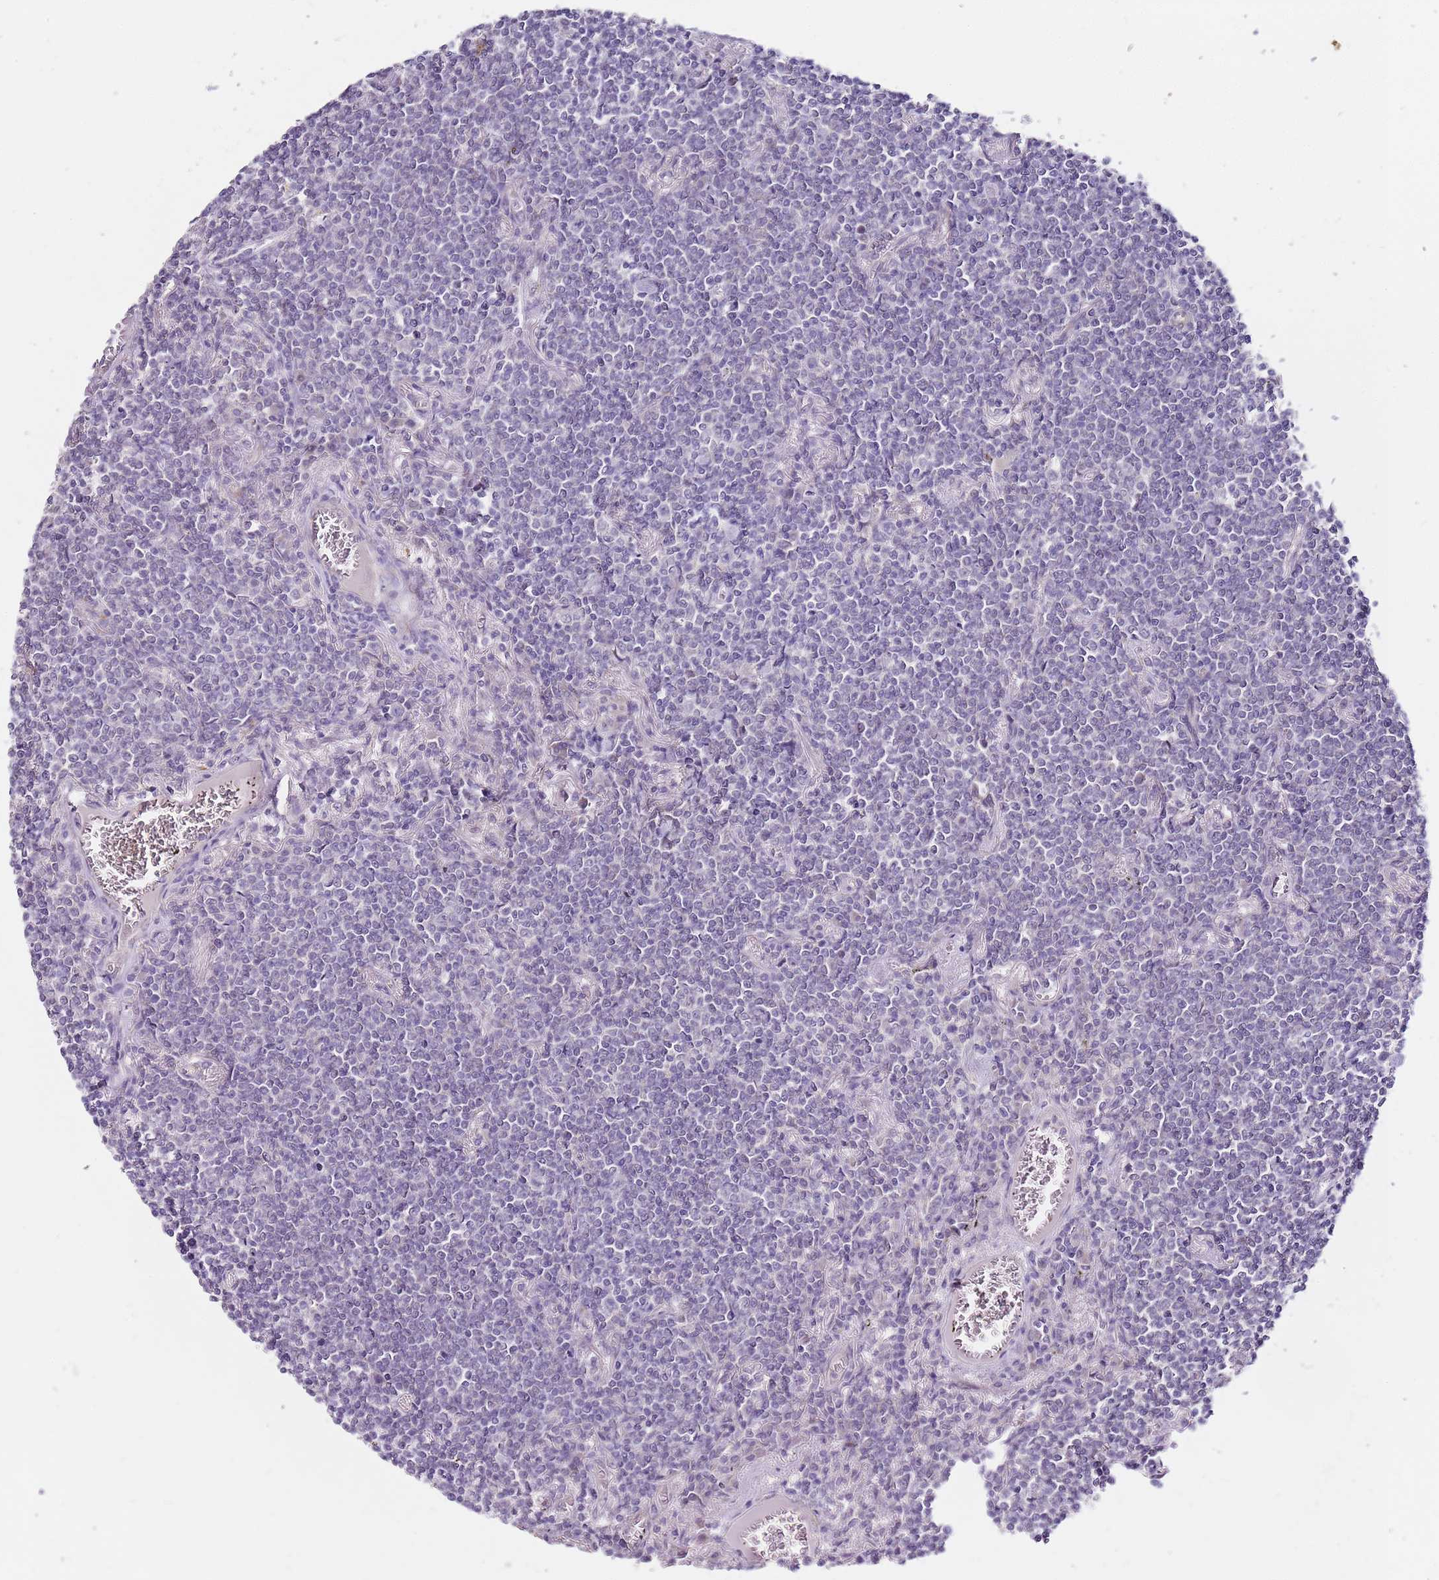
{"staining": {"intensity": "negative", "quantity": "none", "location": "none"}, "tissue": "lymphoma", "cell_type": "Tumor cells", "image_type": "cancer", "snomed": [{"axis": "morphology", "description": "Malignant lymphoma, non-Hodgkin's type, Low grade"}, {"axis": "topography", "description": "Lung"}], "caption": "Tumor cells show no significant protein staining in malignant lymphoma, non-Hodgkin's type (low-grade). The staining is performed using DAB (3,3'-diaminobenzidine) brown chromogen with nuclei counter-stained in using hematoxylin.", "gene": "TBC1D9", "patient": {"sex": "female", "age": 71}}